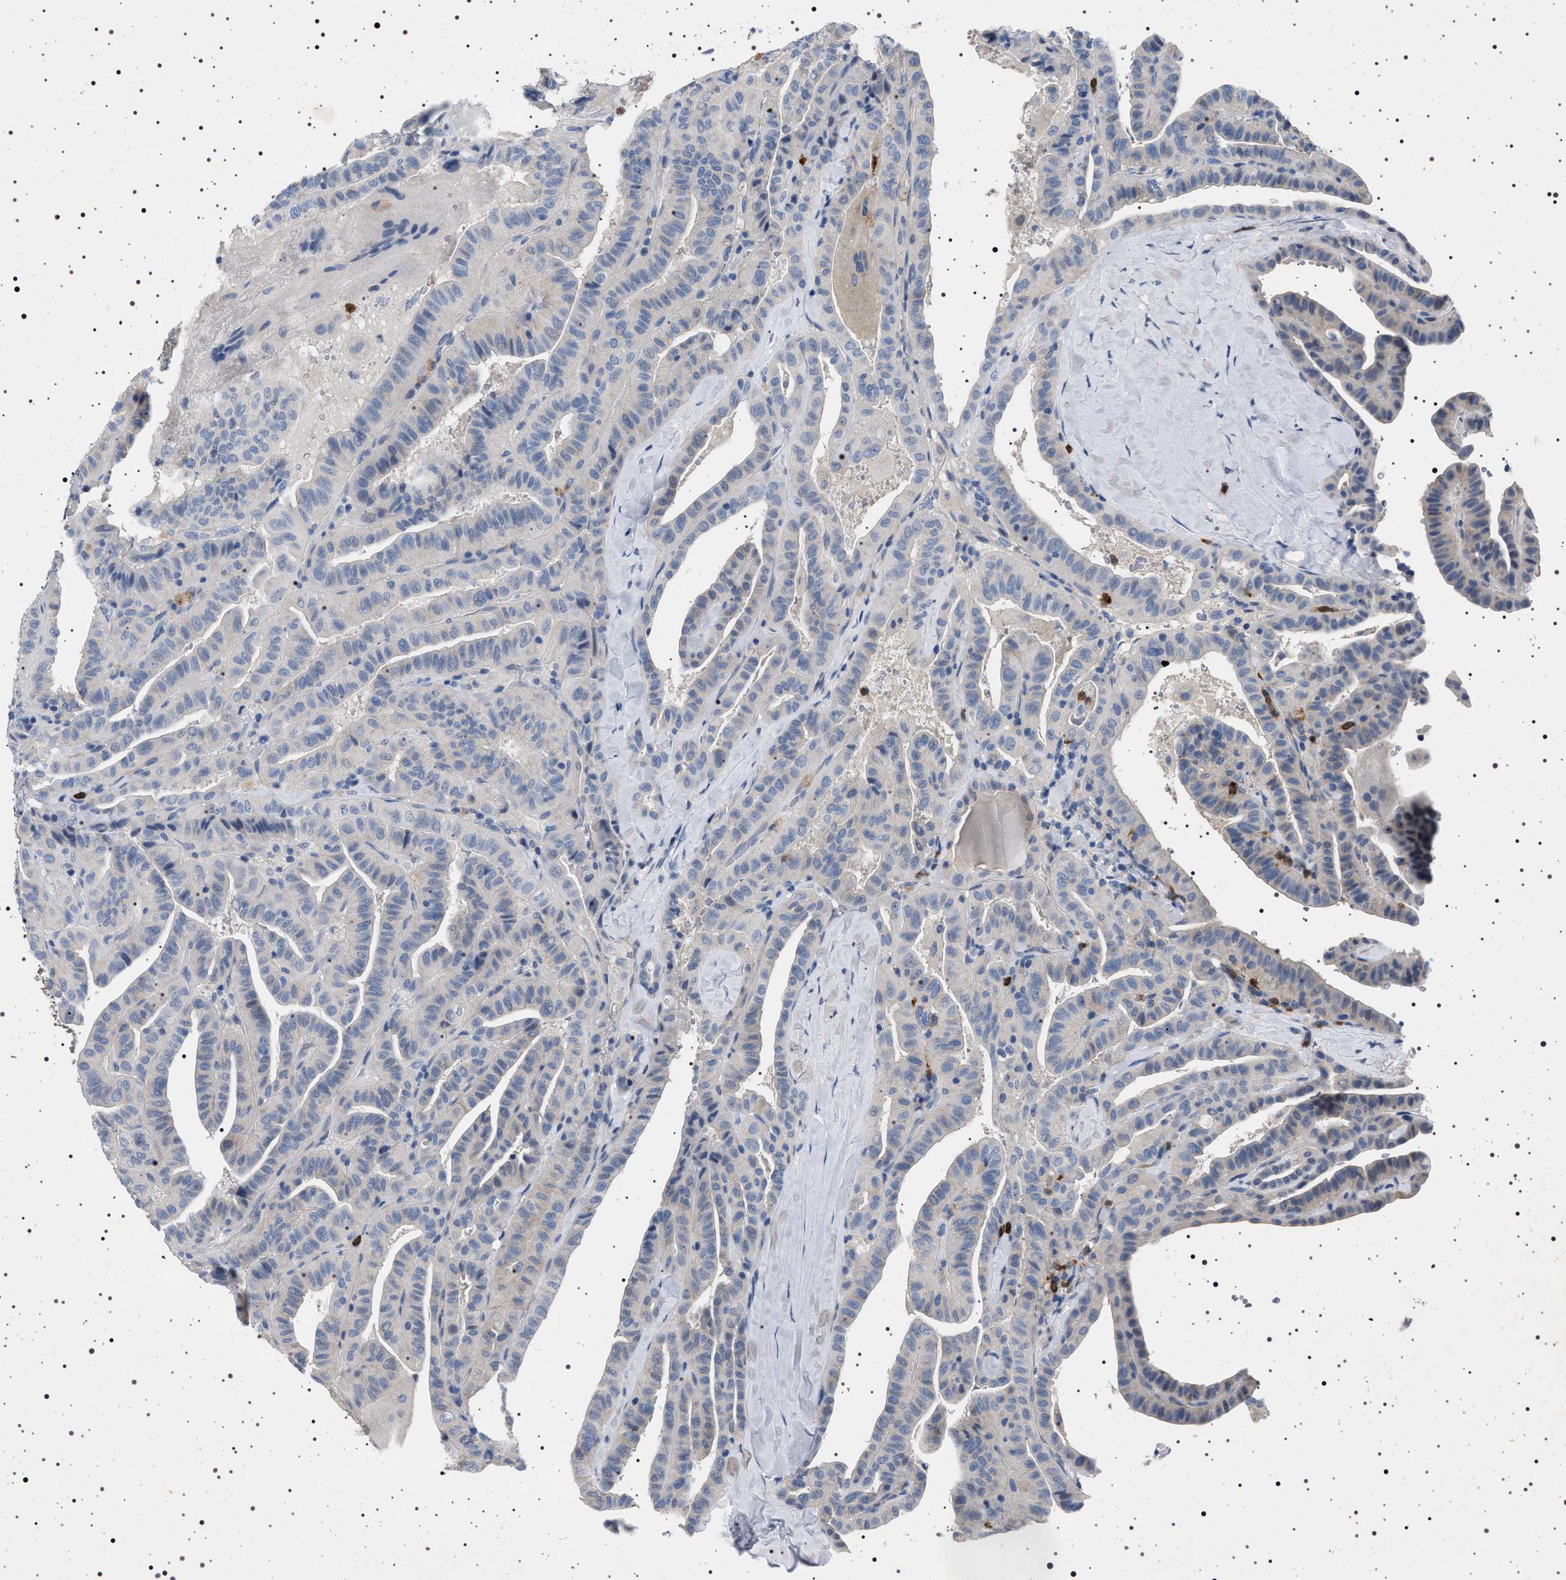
{"staining": {"intensity": "negative", "quantity": "none", "location": "none"}, "tissue": "thyroid cancer", "cell_type": "Tumor cells", "image_type": "cancer", "snomed": [{"axis": "morphology", "description": "Papillary adenocarcinoma, NOS"}, {"axis": "topography", "description": "Thyroid gland"}], "caption": "The image displays no staining of tumor cells in papillary adenocarcinoma (thyroid).", "gene": "NAT9", "patient": {"sex": "male", "age": 77}}